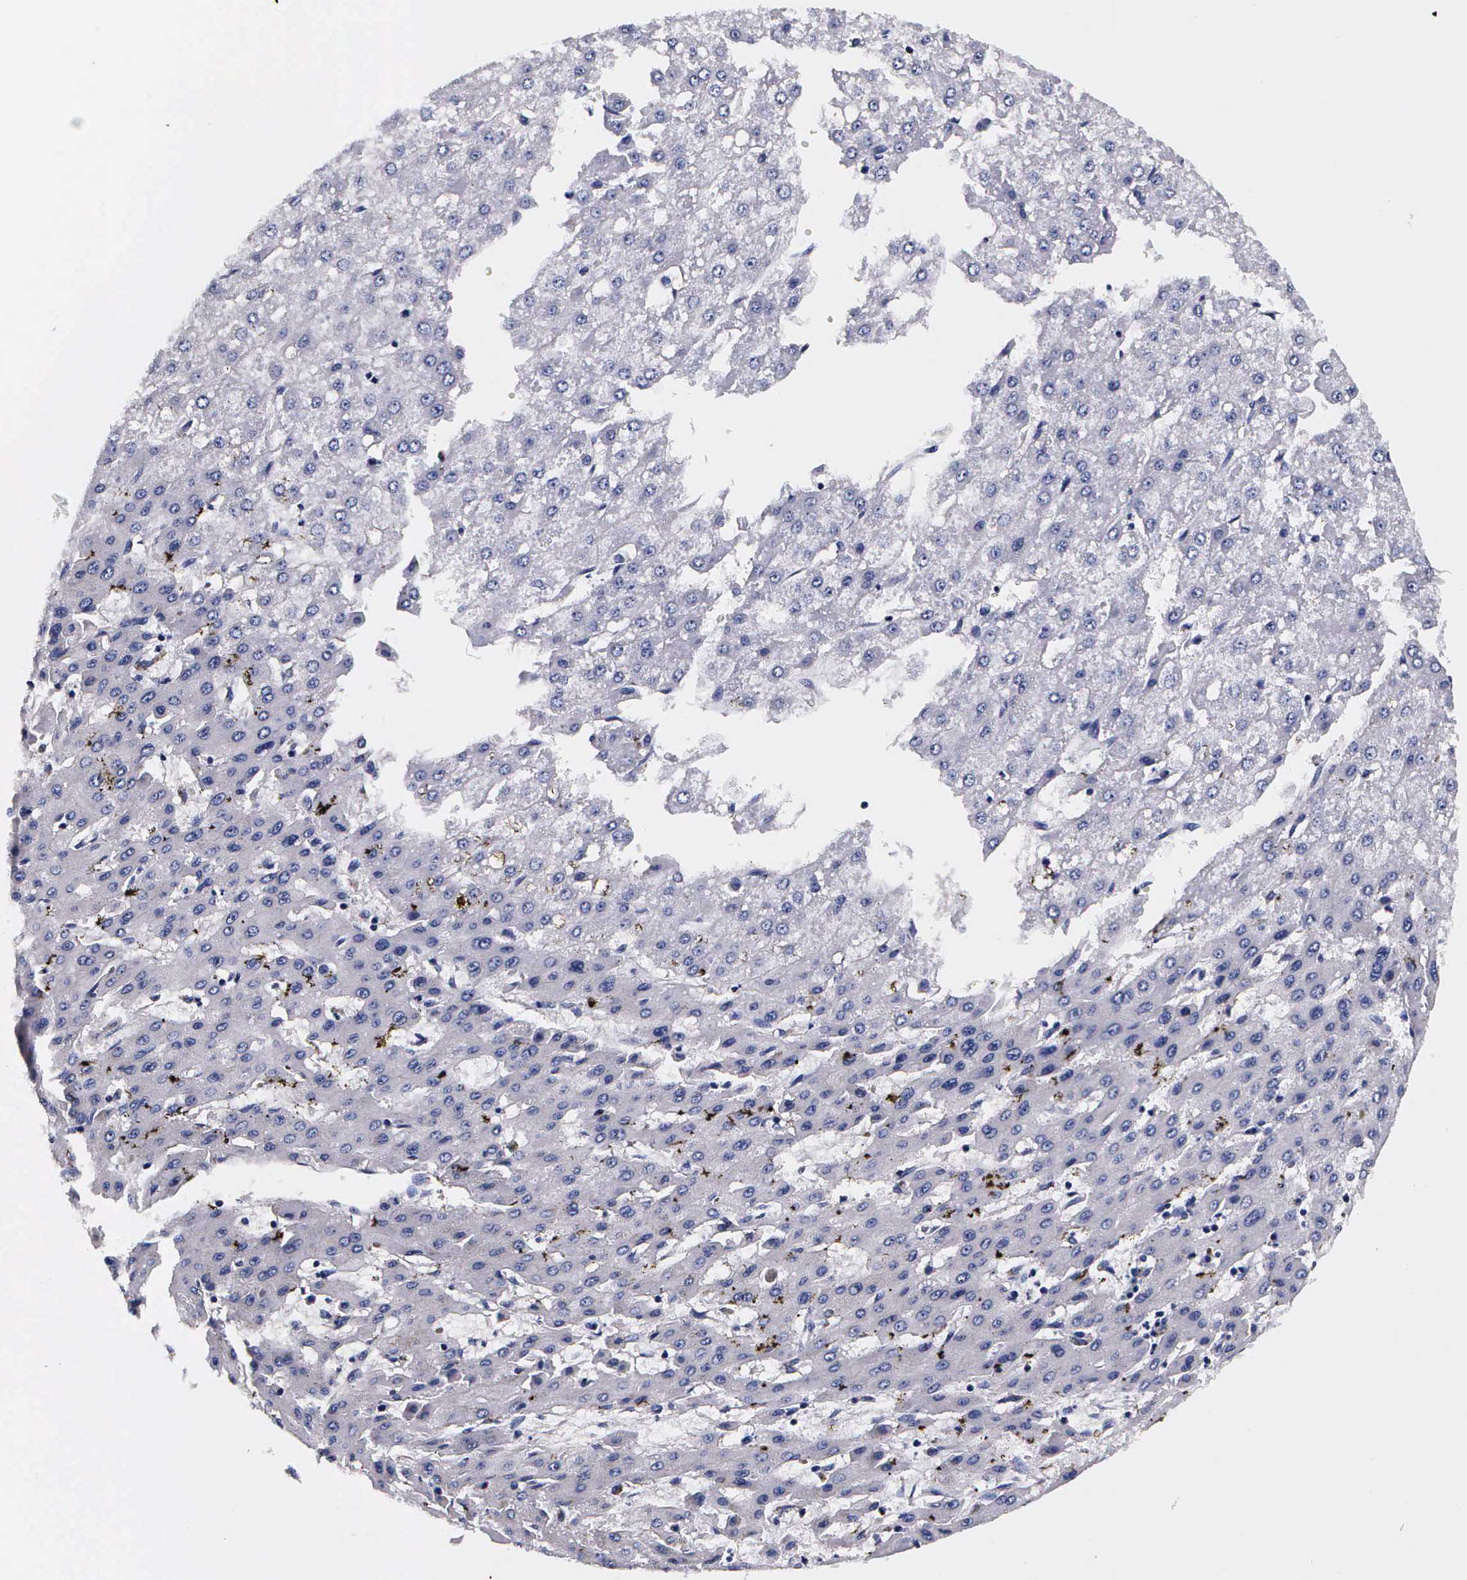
{"staining": {"intensity": "negative", "quantity": "none", "location": "none"}, "tissue": "liver cancer", "cell_type": "Tumor cells", "image_type": "cancer", "snomed": [{"axis": "morphology", "description": "Carcinoma, Hepatocellular, NOS"}, {"axis": "topography", "description": "Liver"}], "caption": "An immunohistochemistry image of hepatocellular carcinoma (liver) is shown. There is no staining in tumor cells of hepatocellular carcinoma (liver). (DAB IHC with hematoxylin counter stain).", "gene": "IAPP", "patient": {"sex": "female", "age": 52}}